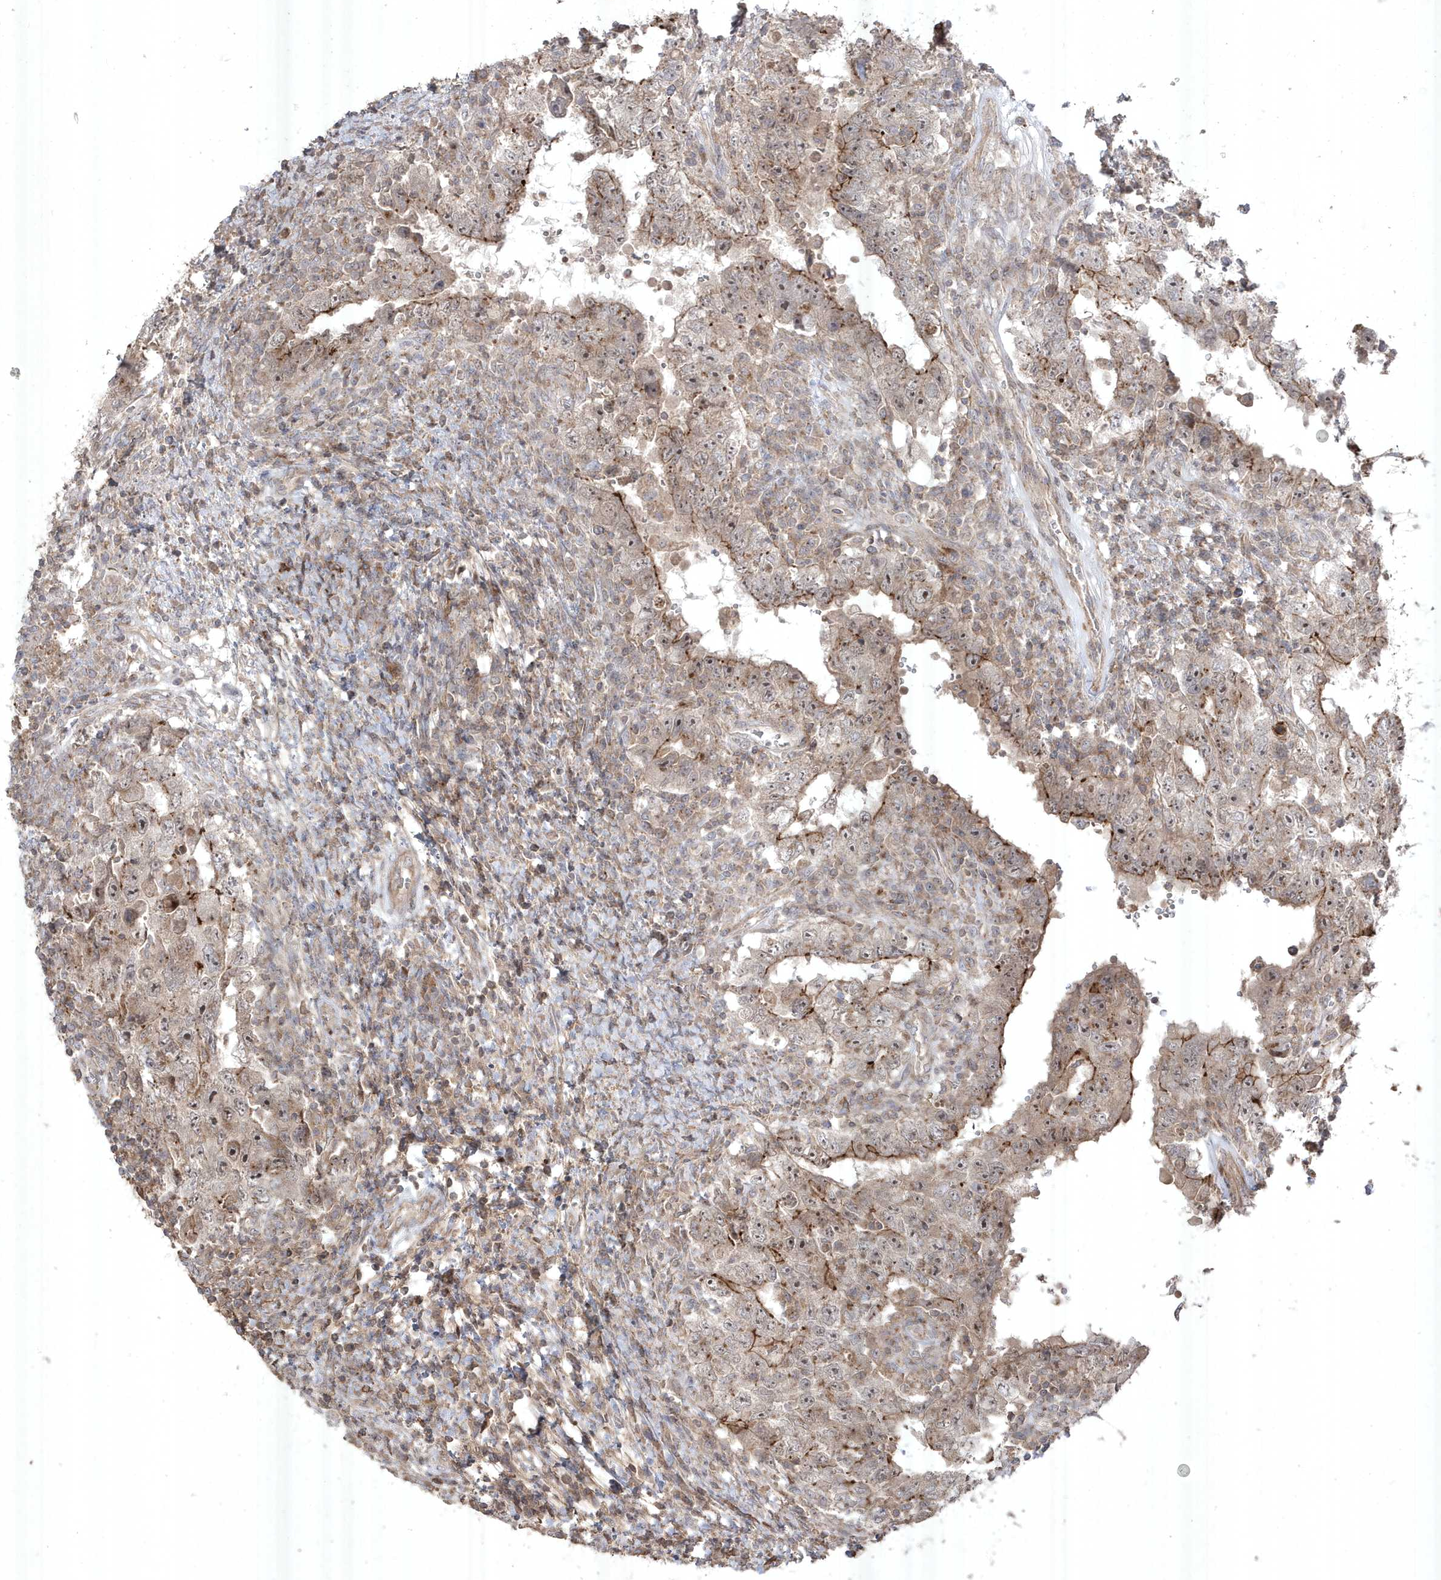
{"staining": {"intensity": "moderate", "quantity": "<25%", "location": "cytoplasmic/membranous"}, "tissue": "testis cancer", "cell_type": "Tumor cells", "image_type": "cancer", "snomed": [{"axis": "morphology", "description": "Carcinoma, Embryonal, NOS"}, {"axis": "topography", "description": "Testis"}], "caption": "IHC histopathology image of neoplastic tissue: testis cancer (embryonal carcinoma) stained using immunohistochemistry exhibits low levels of moderate protein expression localized specifically in the cytoplasmic/membranous of tumor cells, appearing as a cytoplasmic/membranous brown color.", "gene": "CETN3", "patient": {"sex": "male", "age": 26}}